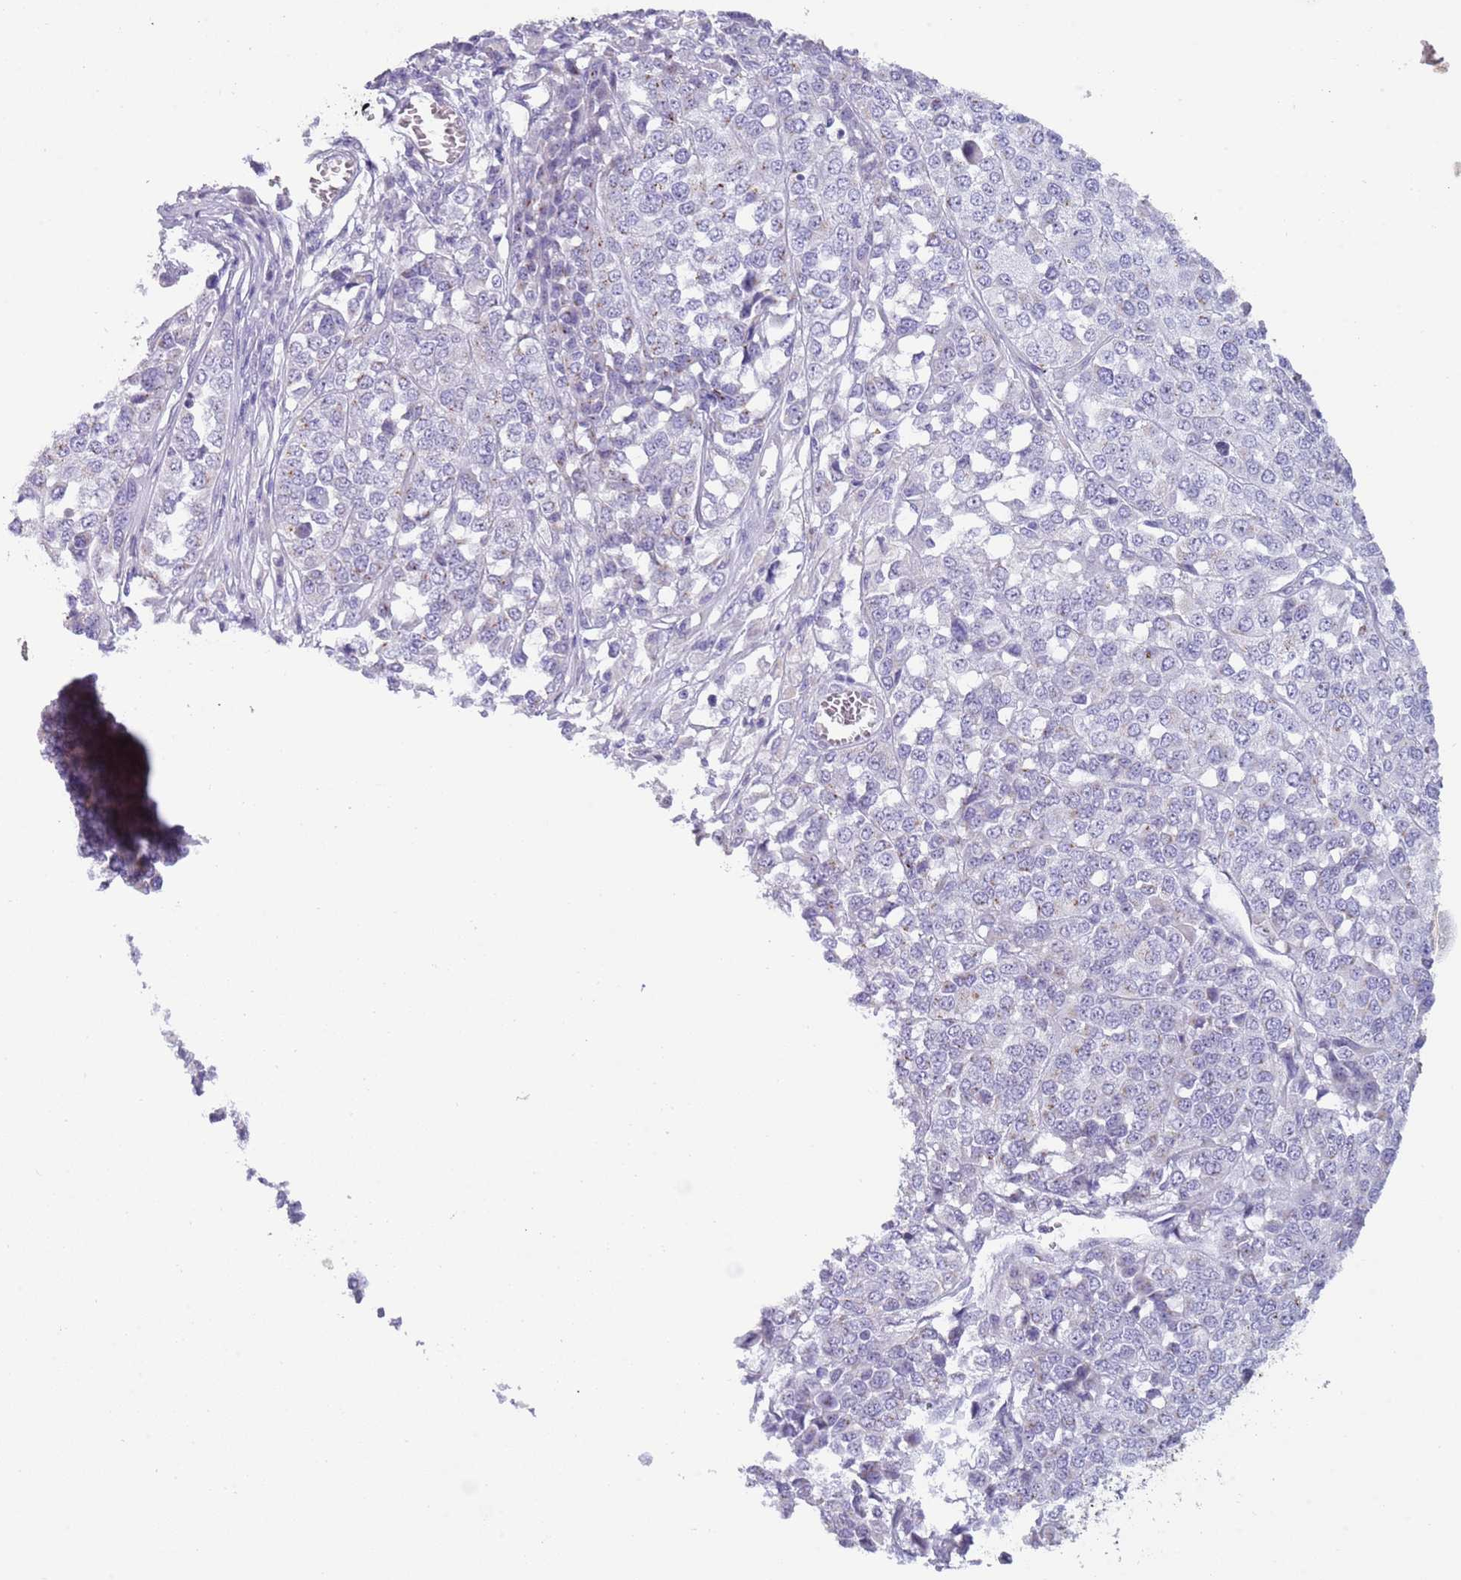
{"staining": {"intensity": "moderate", "quantity": "<25%", "location": "cytoplasmic/membranous"}, "tissue": "melanoma", "cell_type": "Tumor cells", "image_type": "cancer", "snomed": [{"axis": "morphology", "description": "Malignant melanoma, Metastatic site"}, {"axis": "topography", "description": "Lymph node"}], "caption": "This is an image of immunohistochemistry (IHC) staining of melanoma, which shows moderate expression in the cytoplasmic/membranous of tumor cells.", "gene": "NBPF6", "patient": {"sex": "male", "age": 44}}